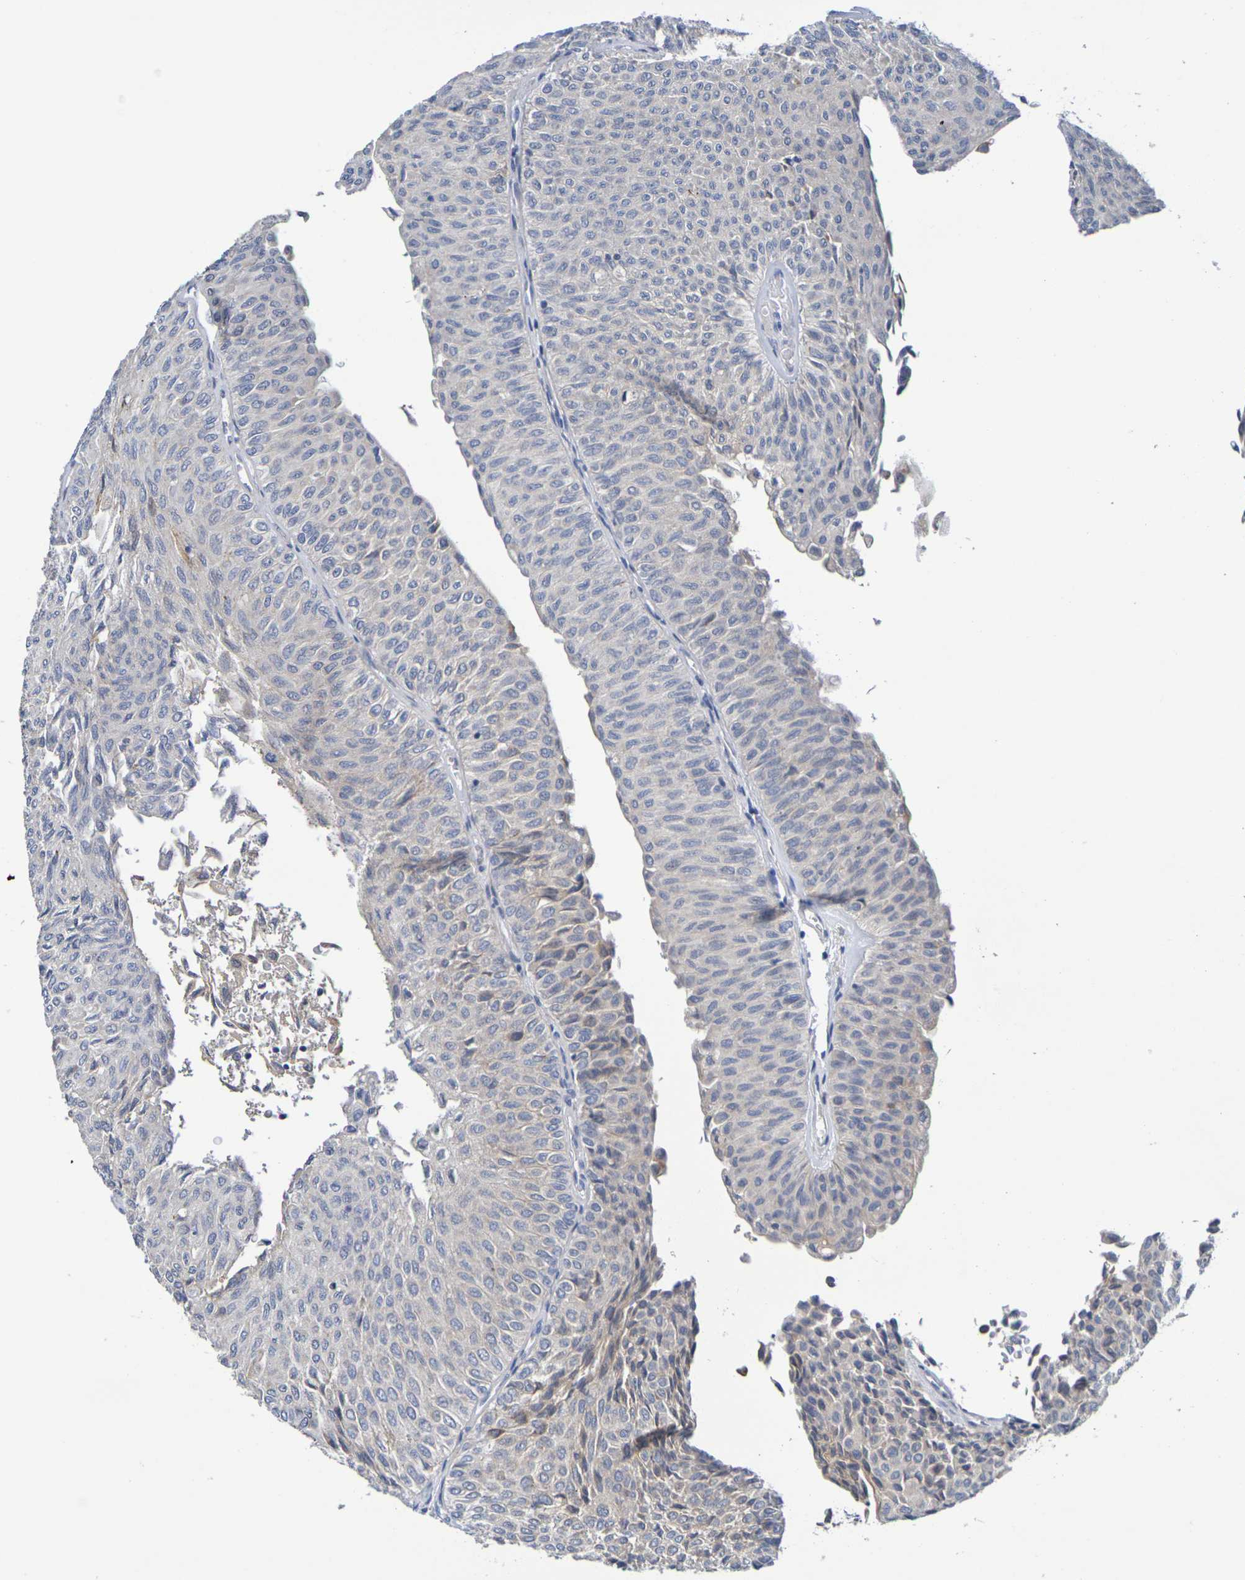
{"staining": {"intensity": "negative", "quantity": "none", "location": "none"}, "tissue": "urothelial cancer", "cell_type": "Tumor cells", "image_type": "cancer", "snomed": [{"axis": "morphology", "description": "Urothelial carcinoma, Low grade"}, {"axis": "topography", "description": "Urinary bladder"}], "caption": "Tumor cells show no significant protein expression in urothelial carcinoma (low-grade). (DAB (3,3'-diaminobenzidine) immunohistochemistry visualized using brightfield microscopy, high magnification).", "gene": "SDC4", "patient": {"sex": "male", "age": 78}}